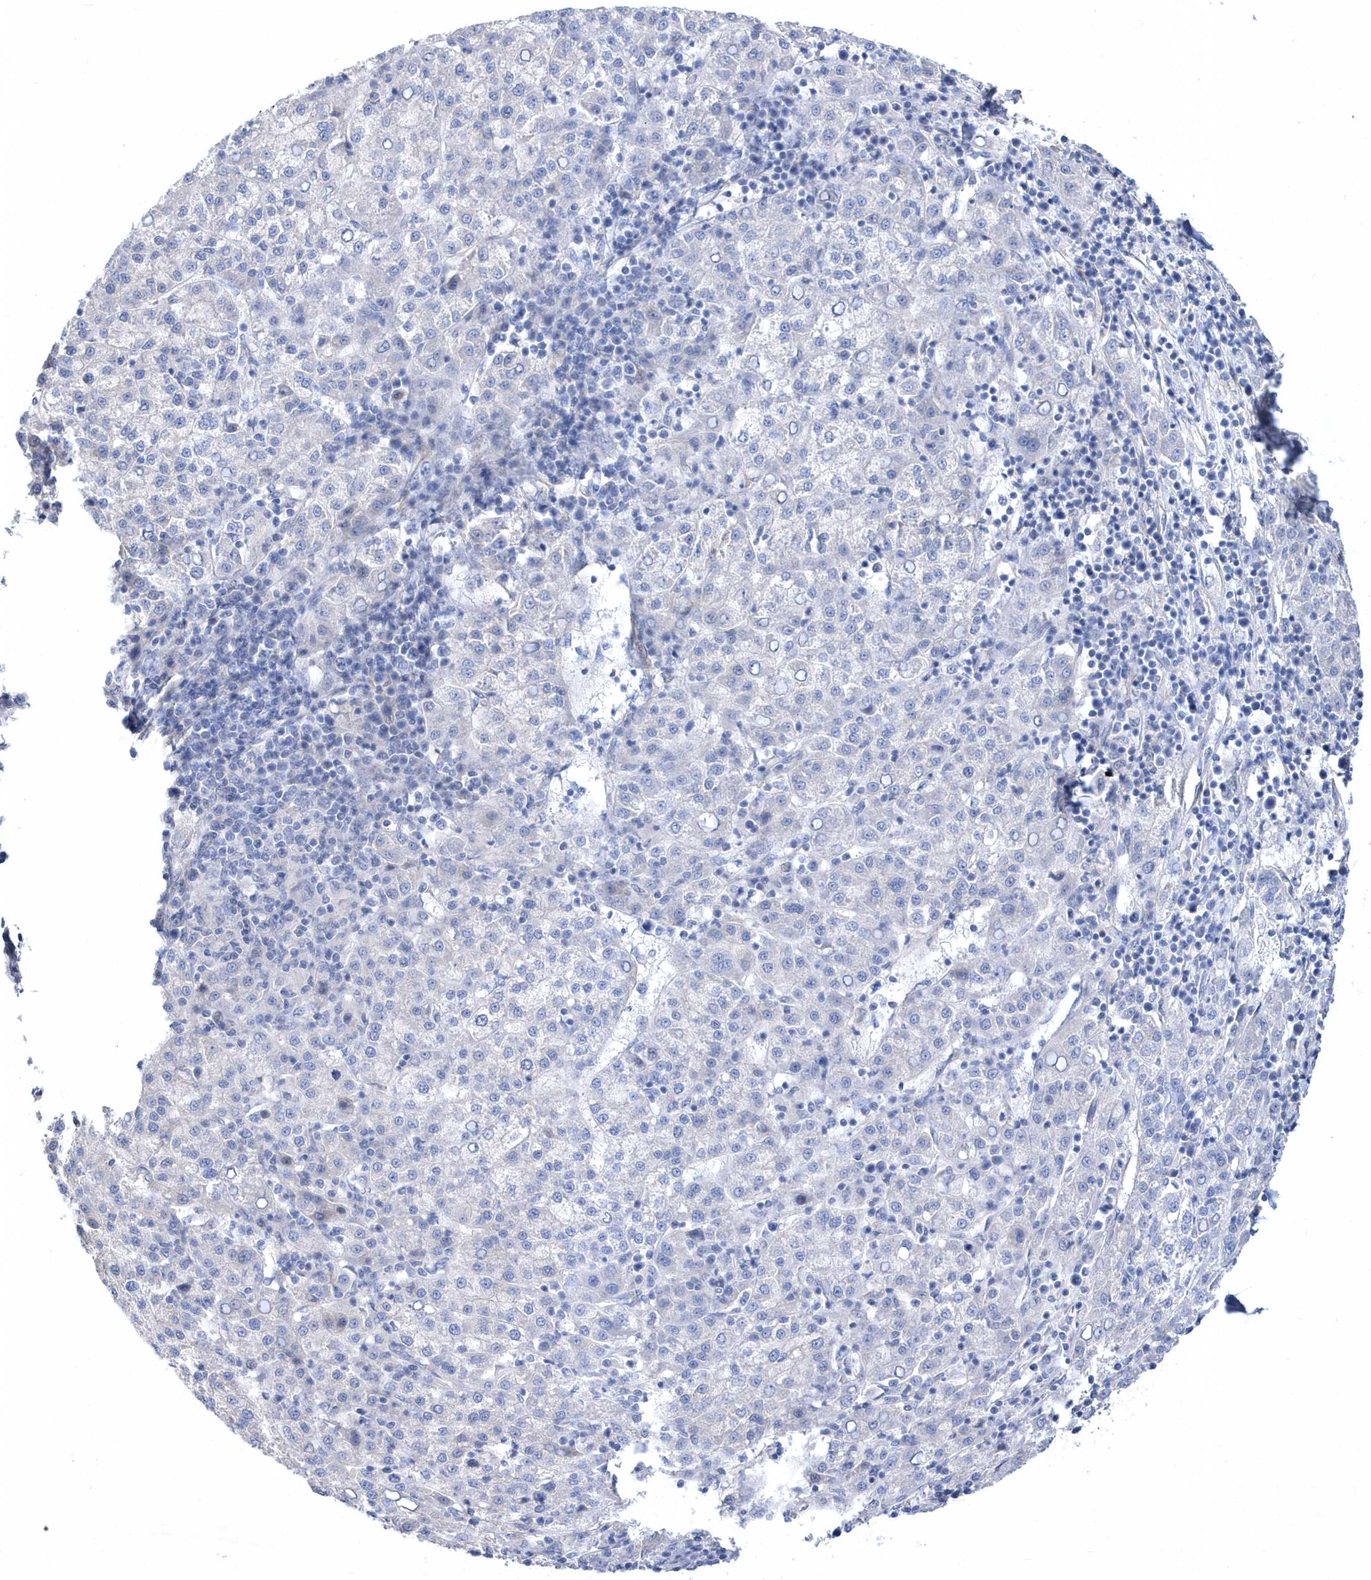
{"staining": {"intensity": "negative", "quantity": "none", "location": "none"}, "tissue": "liver cancer", "cell_type": "Tumor cells", "image_type": "cancer", "snomed": [{"axis": "morphology", "description": "Carcinoma, Hepatocellular, NOS"}, {"axis": "topography", "description": "Liver"}], "caption": "A photomicrograph of human hepatocellular carcinoma (liver) is negative for staining in tumor cells.", "gene": "LONRF2", "patient": {"sex": "female", "age": 58}}